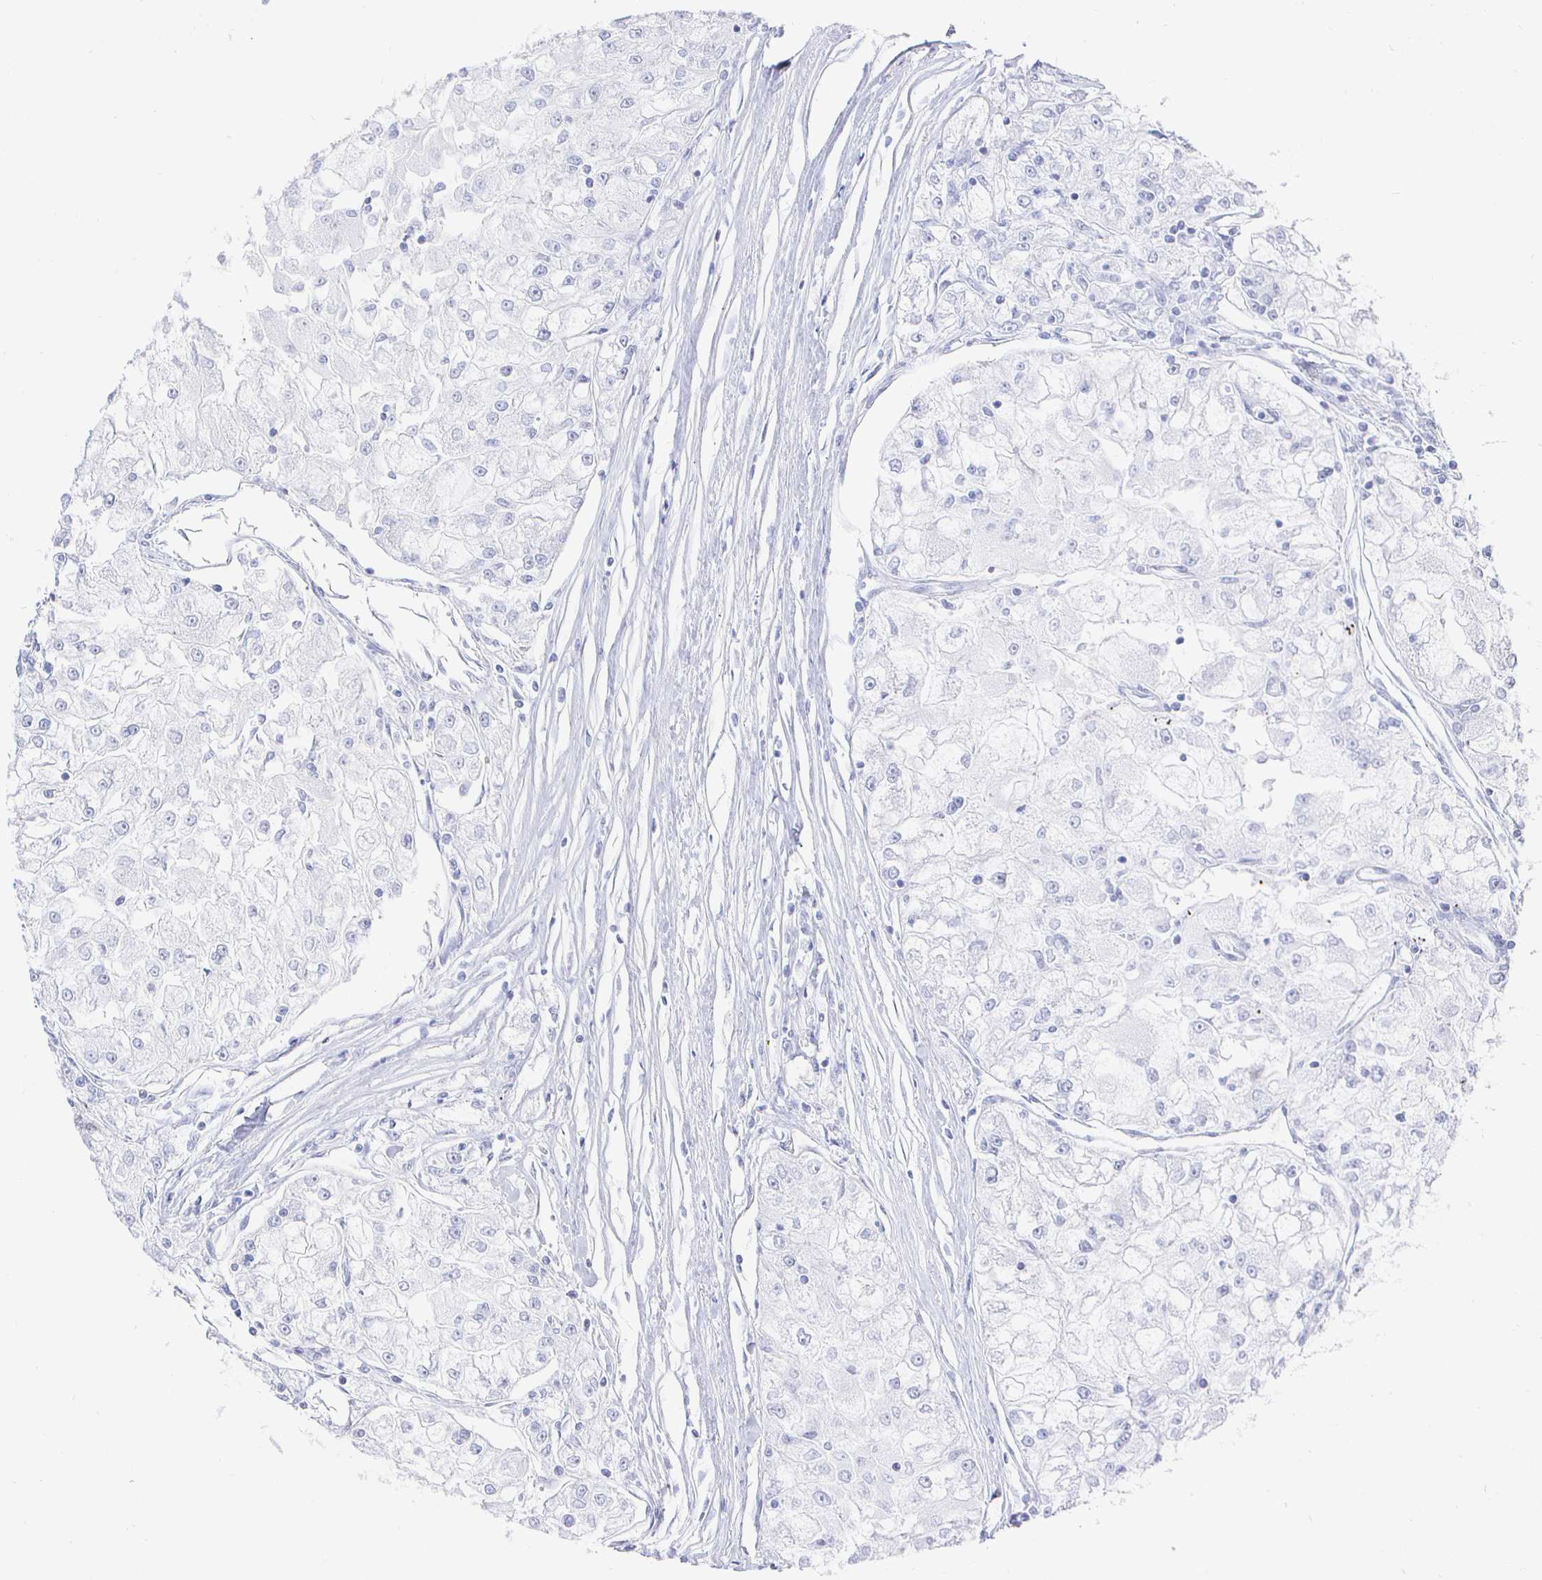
{"staining": {"intensity": "negative", "quantity": "none", "location": "none"}, "tissue": "renal cancer", "cell_type": "Tumor cells", "image_type": "cancer", "snomed": [{"axis": "morphology", "description": "Adenocarcinoma, NOS"}, {"axis": "topography", "description": "Kidney"}], "caption": "Tumor cells show no significant staining in renal cancer (adenocarcinoma).", "gene": "CLCA1", "patient": {"sex": "female", "age": 72}}